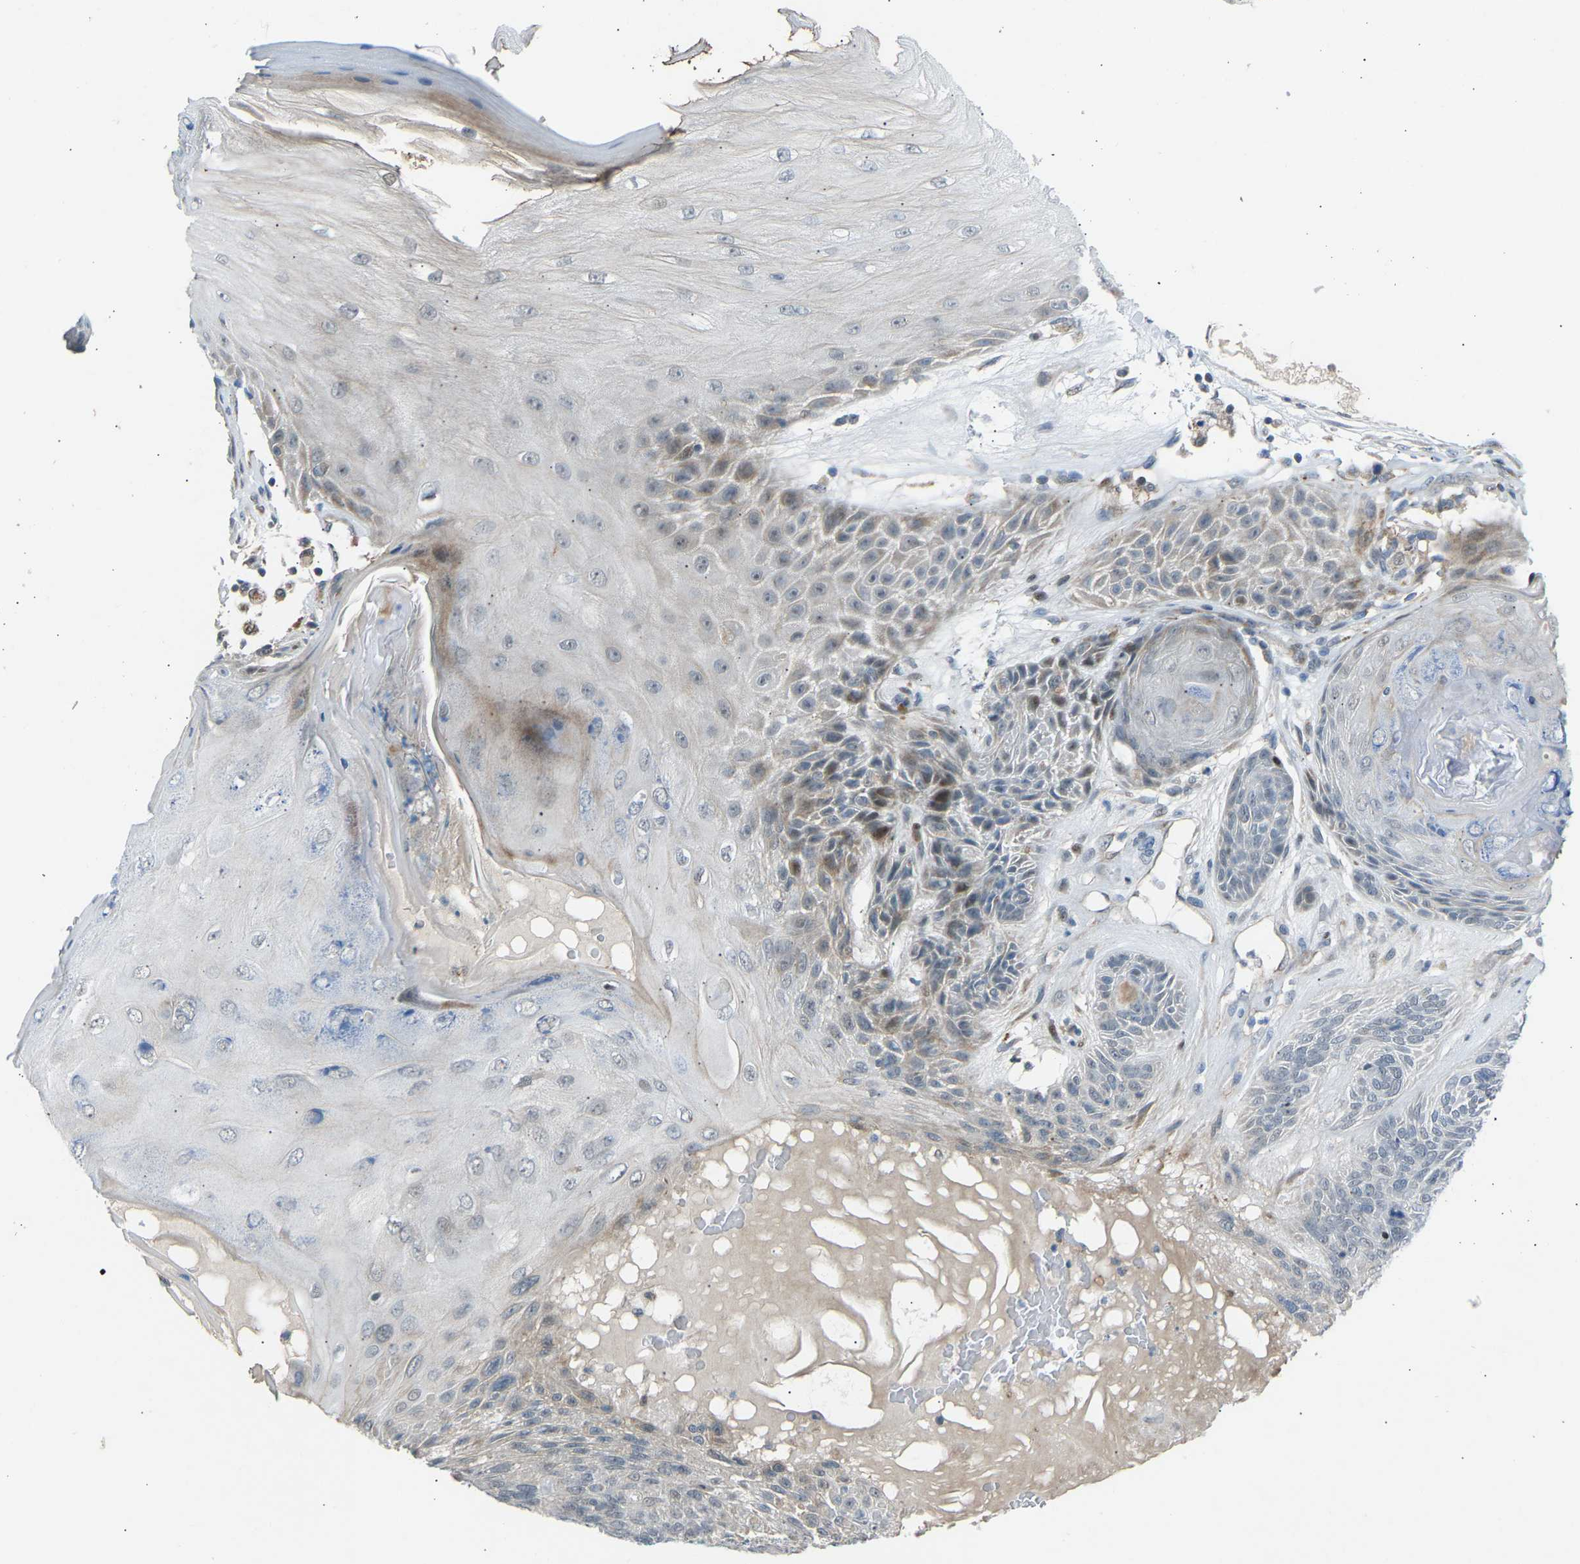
{"staining": {"intensity": "weak", "quantity": "<25%", "location": "cytoplasmic/membranous"}, "tissue": "skin cancer", "cell_type": "Tumor cells", "image_type": "cancer", "snomed": [{"axis": "morphology", "description": "Basal cell carcinoma"}, {"axis": "topography", "description": "Skin"}], "caption": "DAB (3,3'-diaminobenzidine) immunohistochemical staining of human skin cancer demonstrates no significant expression in tumor cells.", "gene": "VPS41", "patient": {"sex": "male", "age": 55}}